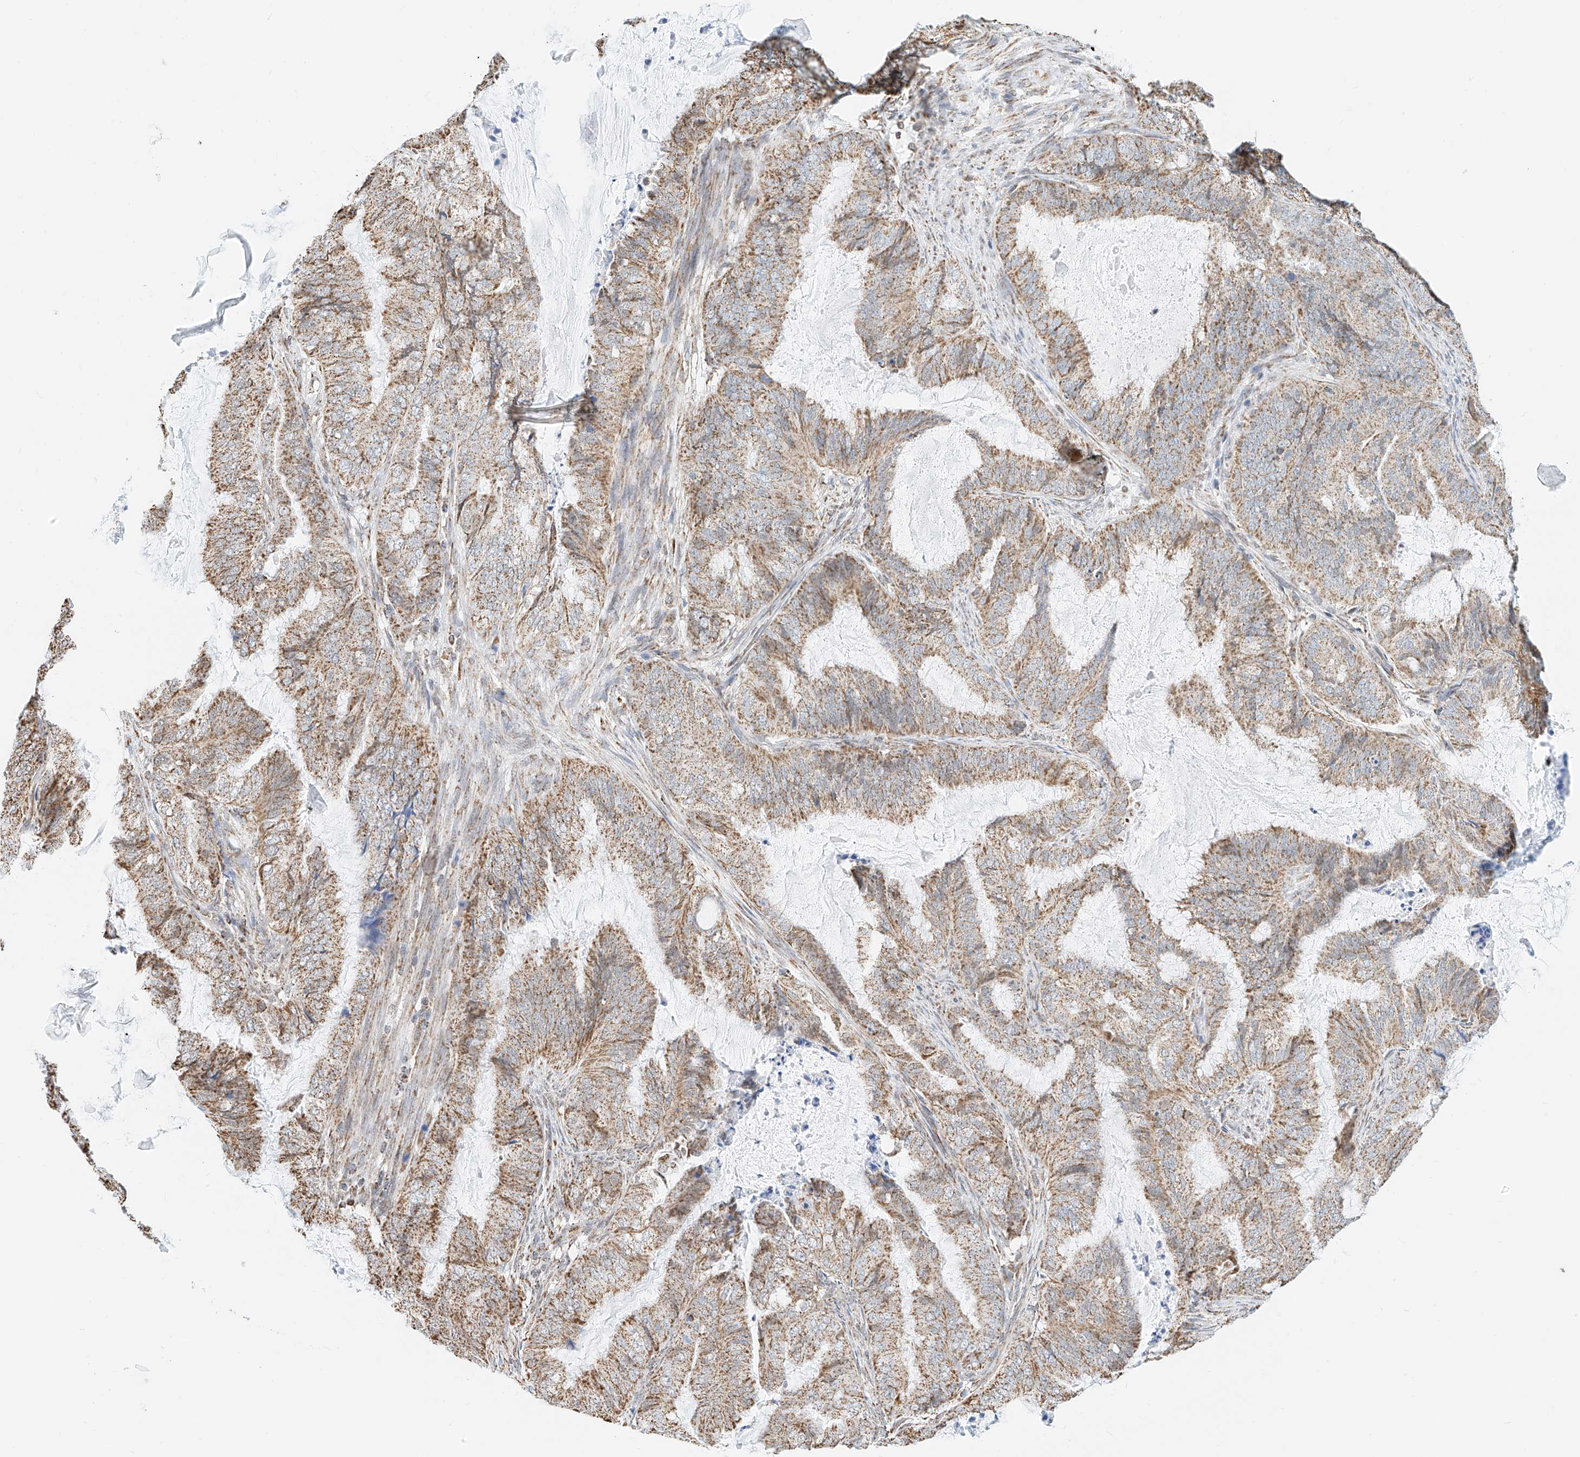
{"staining": {"intensity": "moderate", "quantity": ">75%", "location": "cytoplasmic/membranous"}, "tissue": "endometrial cancer", "cell_type": "Tumor cells", "image_type": "cancer", "snomed": [{"axis": "morphology", "description": "Adenocarcinoma, NOS"}, {"axis": "topography", "description": "Endometrium"}], "caption": "A medium amount of moderate cytoplasmic/membranous staining is present in approximately >75% of tumor cells in endometrial adenocarcinoma tissue. (DAB IHC with brightfield microscopy, high magnification).", "gene": "NALCN", "patient": {"sex": "female", "age": 51}}